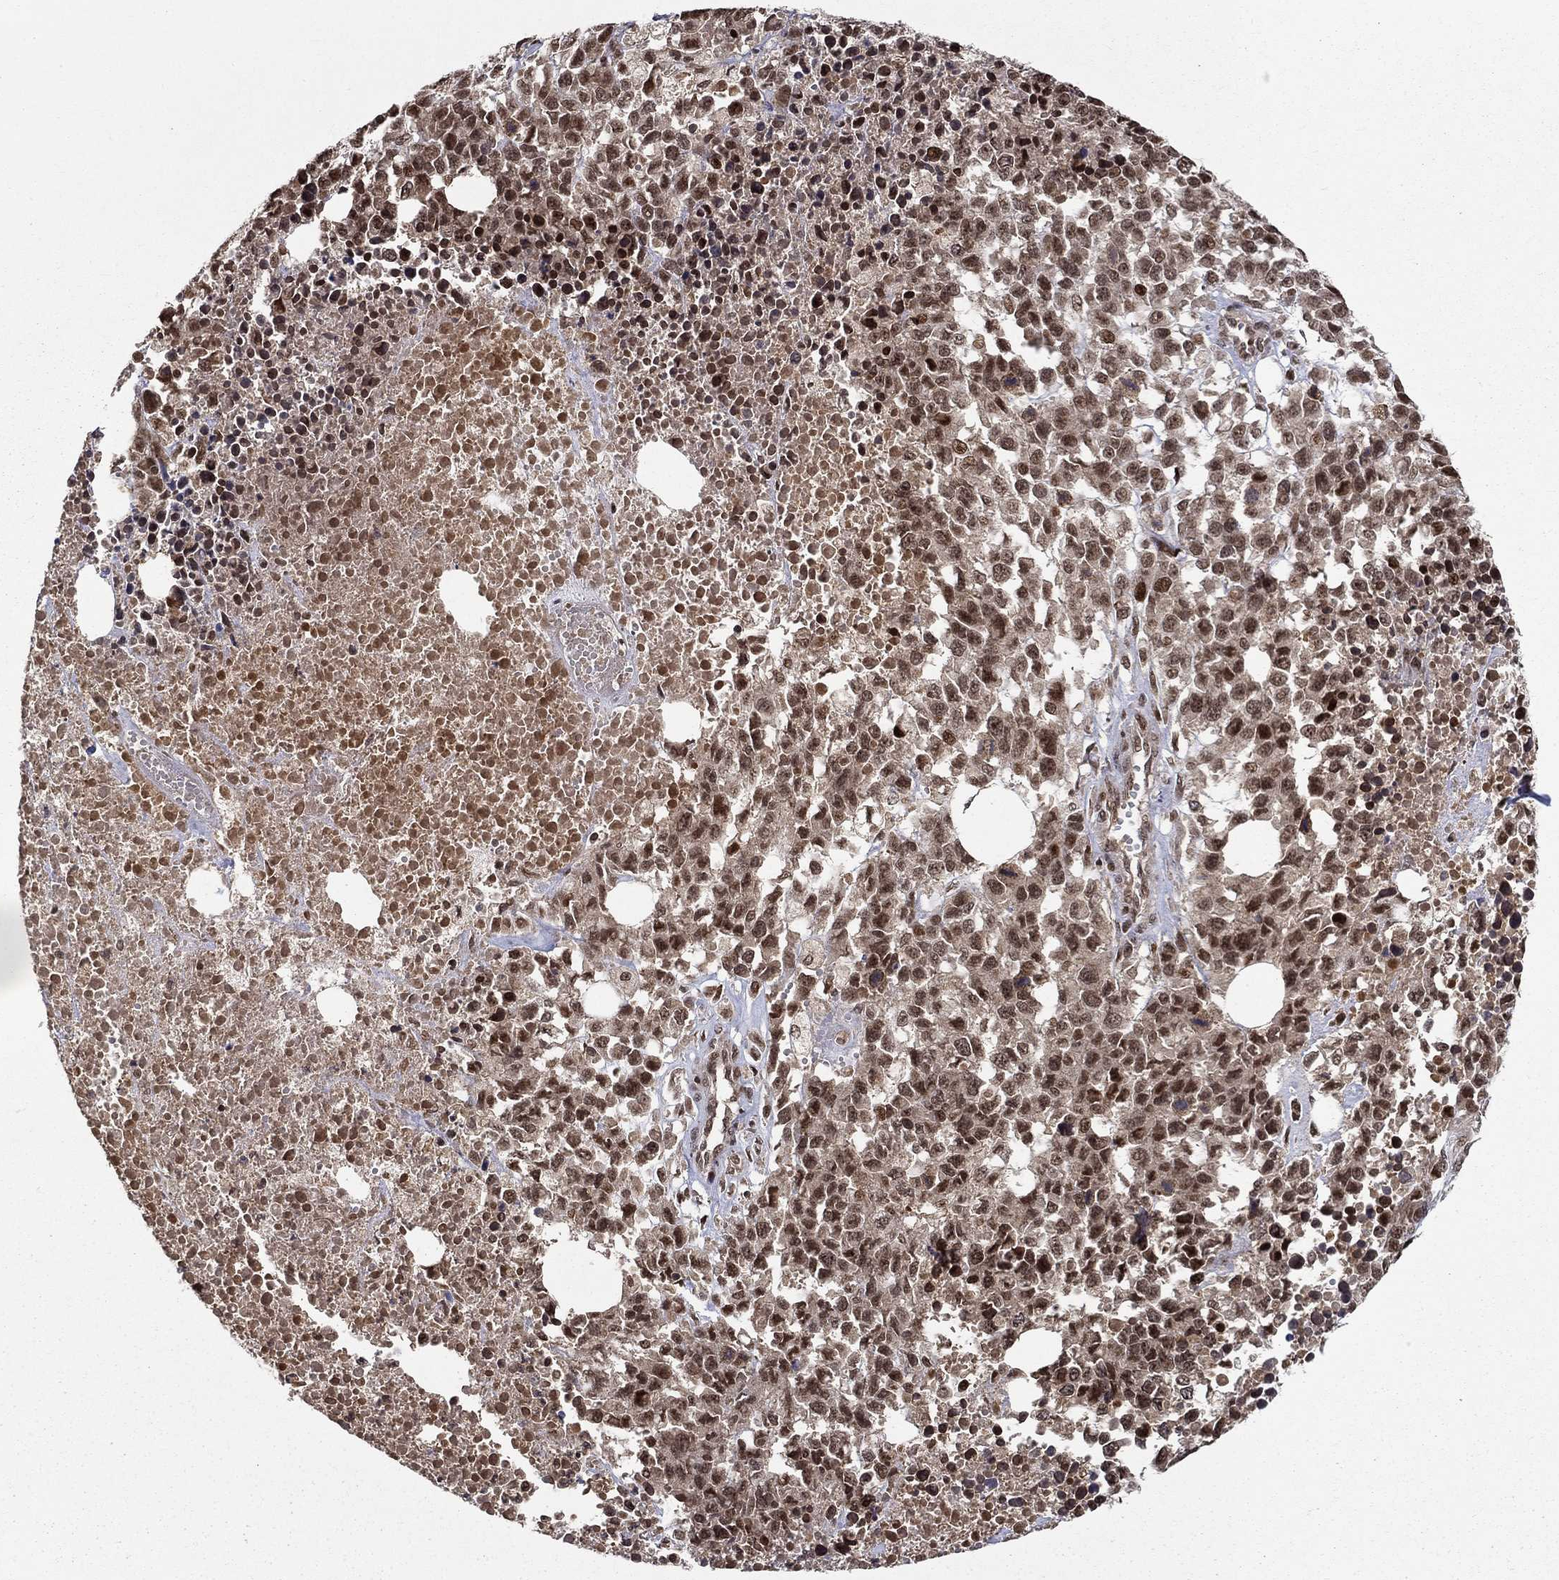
{"staining": {"intensity": "moderate", "quantity": ">75%", "location": "nuclear"}, "tissue": "melanoma", "cell_type": "Tumor cells", "image_type": "cancer", "snomed": [{"axis": "morphology", "description": "Malignant melanoma, Metastatic site"}, {"axis": "topography", "description": "Skin"}], "caption": "The micrograph reveals a brown stain indicating the presence of a protein in the nuclear of tumor cells in melanoma.", "gene": "CDCA7L", "patient": {"sex": "male", "age": 84}}